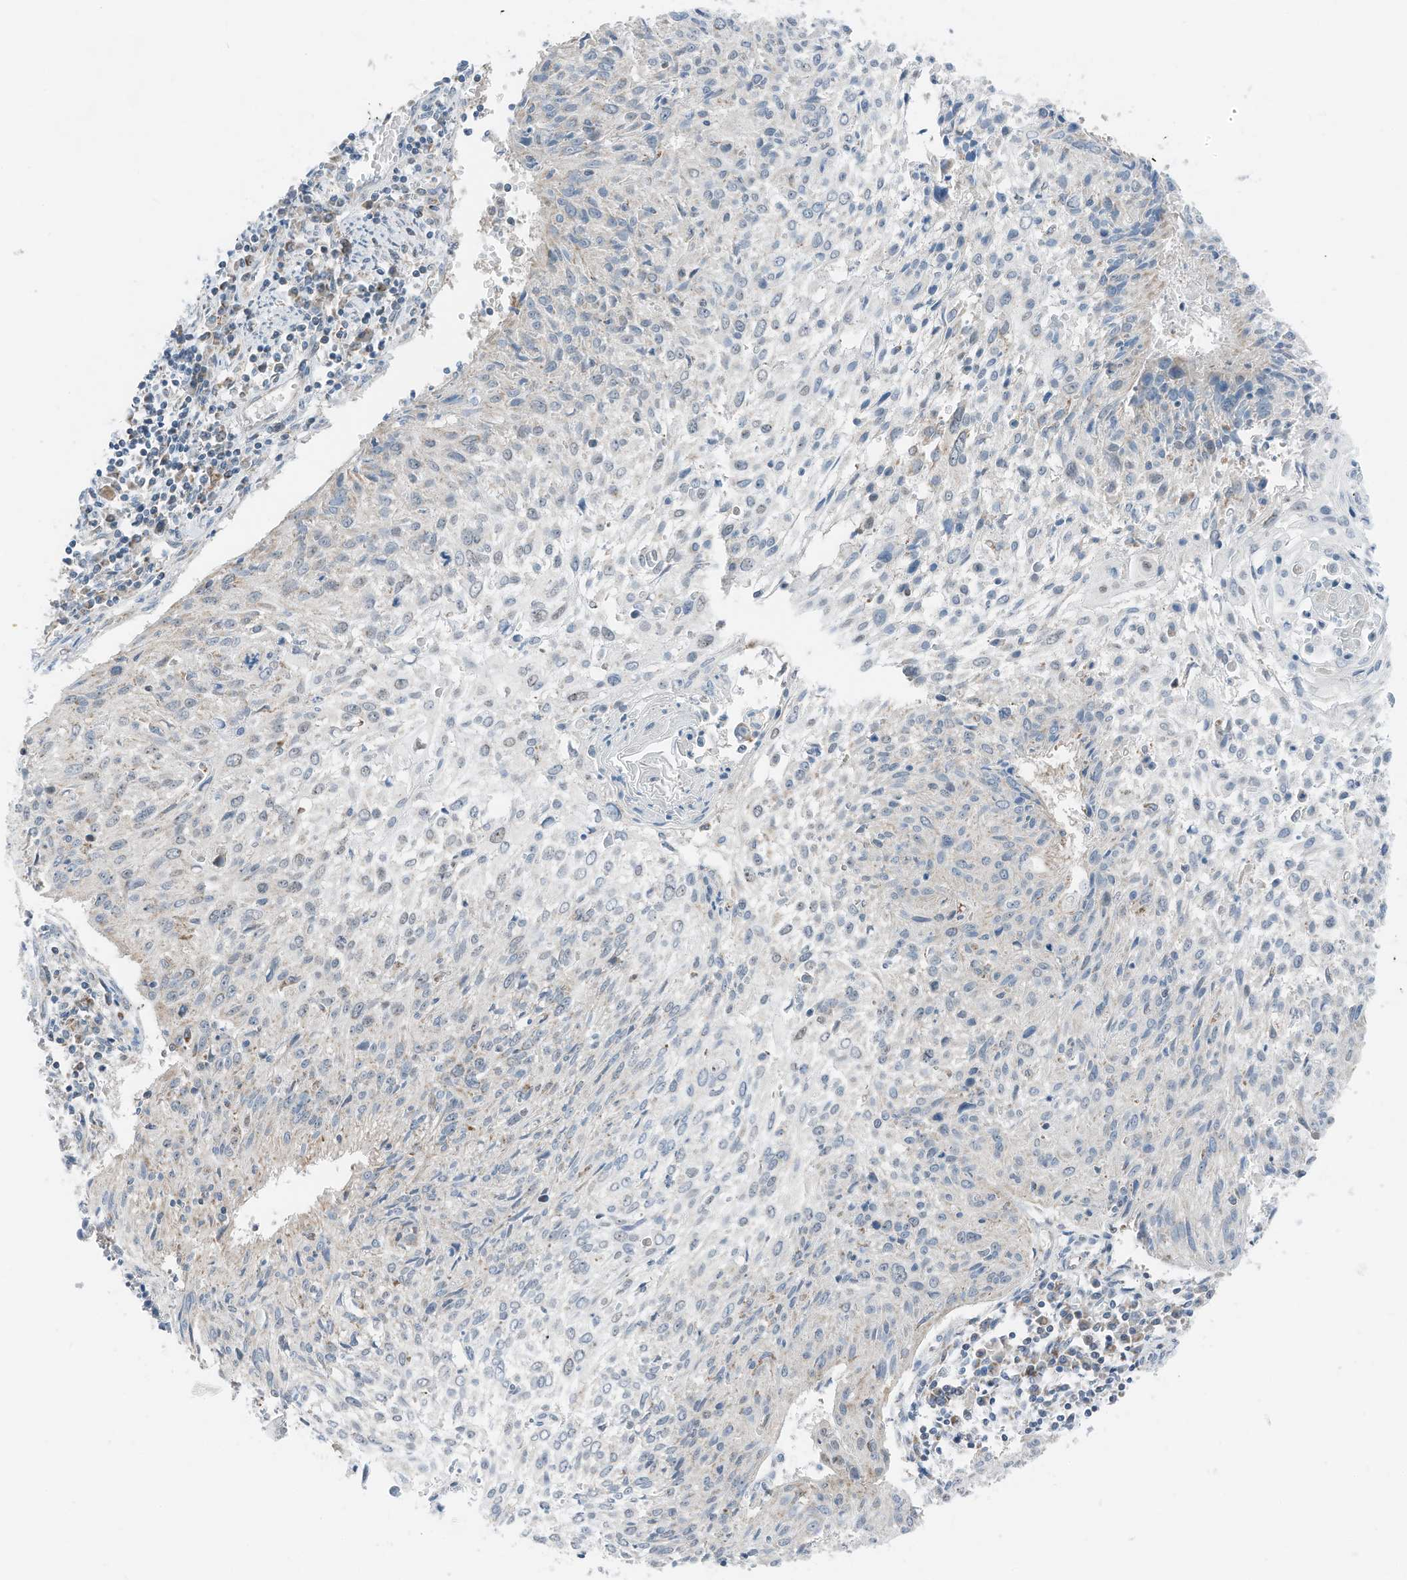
{"staining": {"intensity": "weak", "quantity": "<25%", "location": "cytoplasmic/membranous"}, "tissue": "cervical cancer", "cell_type": "Tumor cells", "image_type": "cancer", "snomed": [{"axis": "morphology", "description": "Squamous cell carcinoma, NOS"}, {"axis": "topography", "description": "Cervix"}], "caption": "IHC micrograph of neoplastic tissue: cervical cancer stained with DAB demonstrates no significant protein positivity in tumor cells.", "gene": "RMND1", "patient": {"sex": "female", "age": 51}}